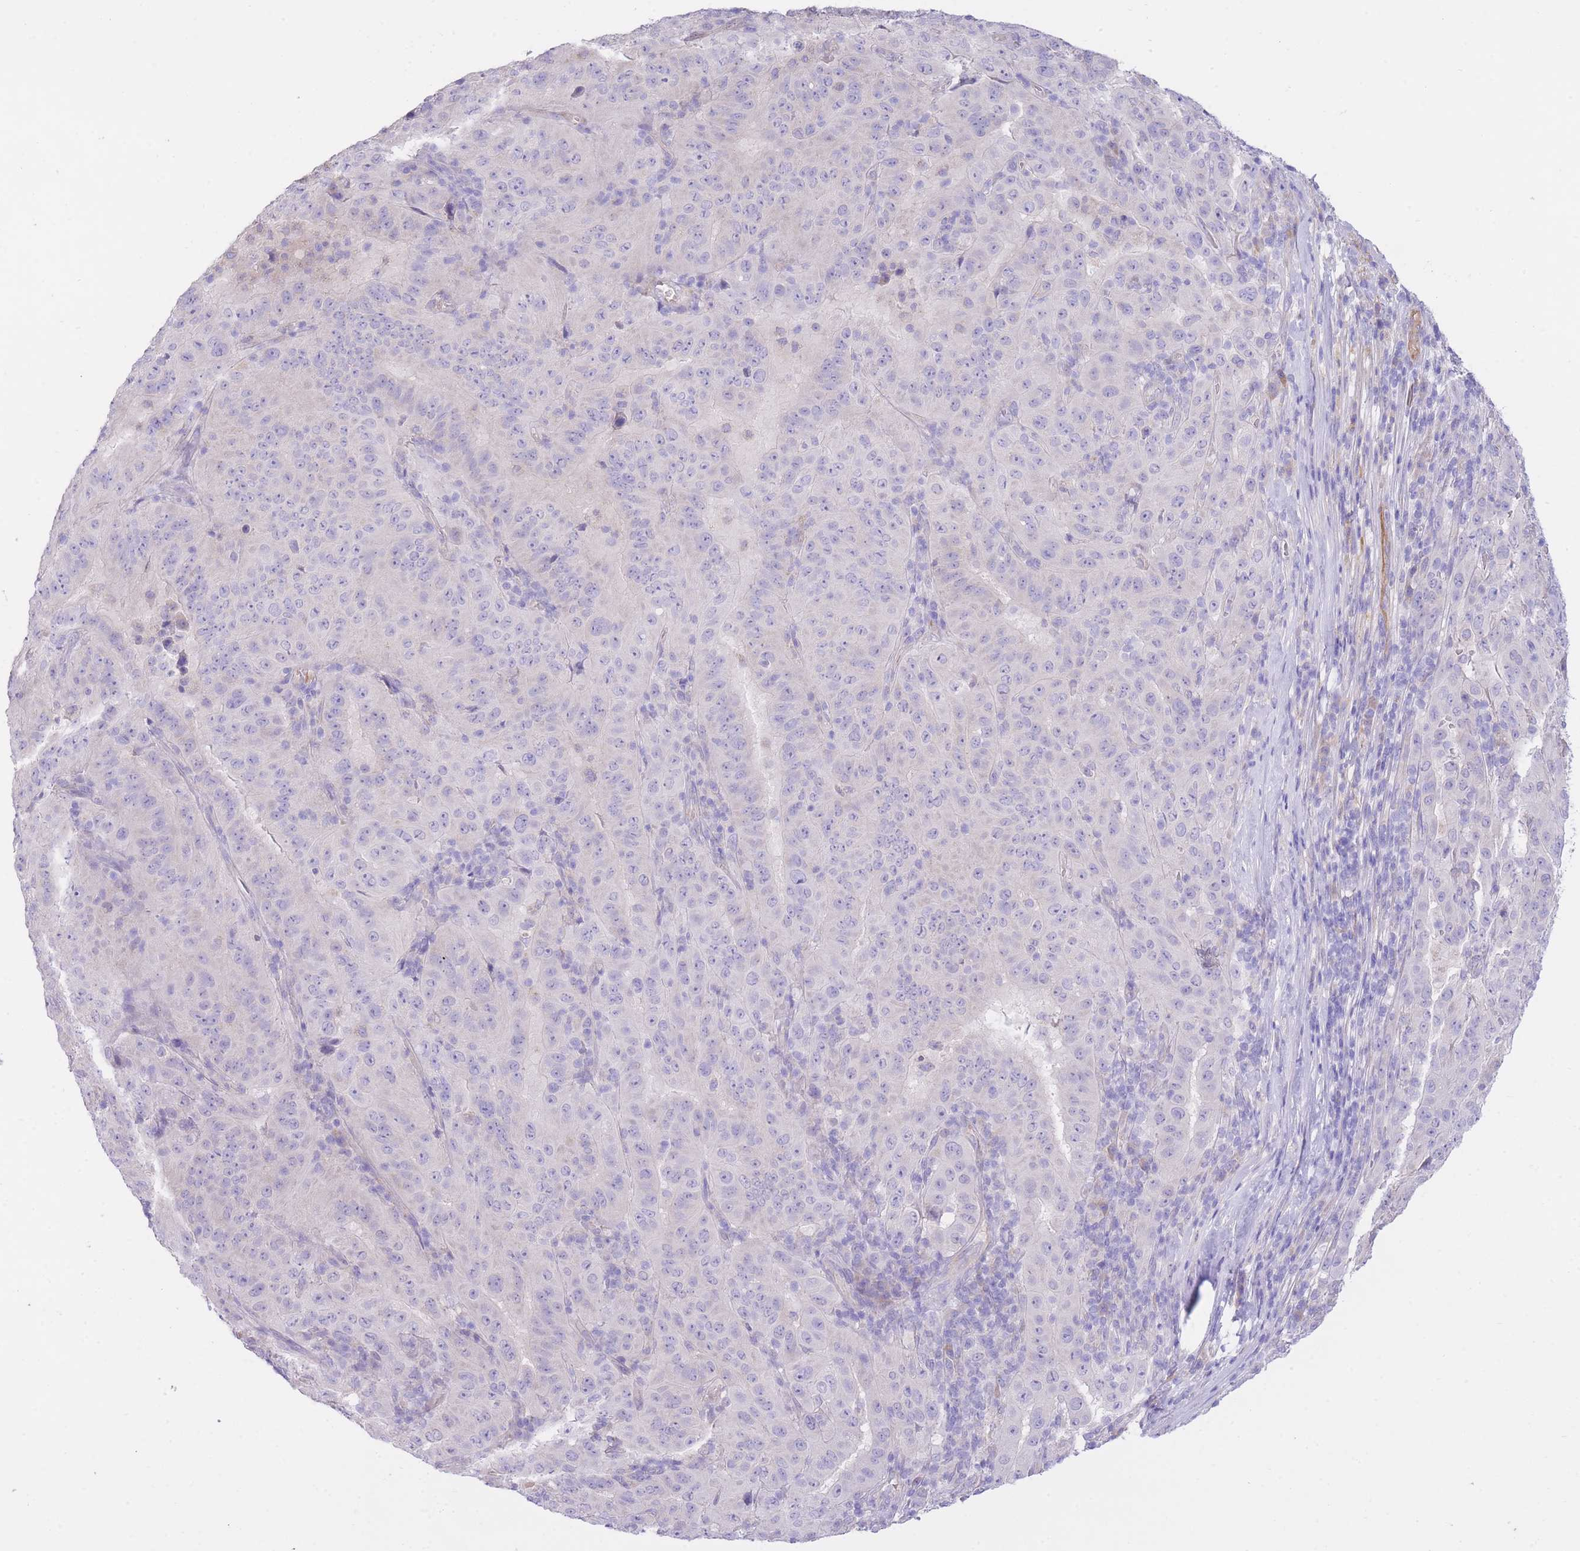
{"staining": {"intensity": "negative", "quantity": "none", "location": "none"}, "tissue": "pancreatic cancer", "cell_type": "Tumor cells", "image_type": "cancer", "snomed": [{"axis": "morphology", "description": "Adenocarcinoma, NOS"}, {"axis": "topography", "description": "Pancreas"}], "caption": "Immunohistochemistry (IHC) histopathology image of neoplastic tissue: adenocarcinoma (pancreatic) stained with DAB (3,3'-diaminobenzidine) shows no significant protein staining in tumor cells.", "gene": "PGM1", "patient": {"sex": "male", "age": 63}}